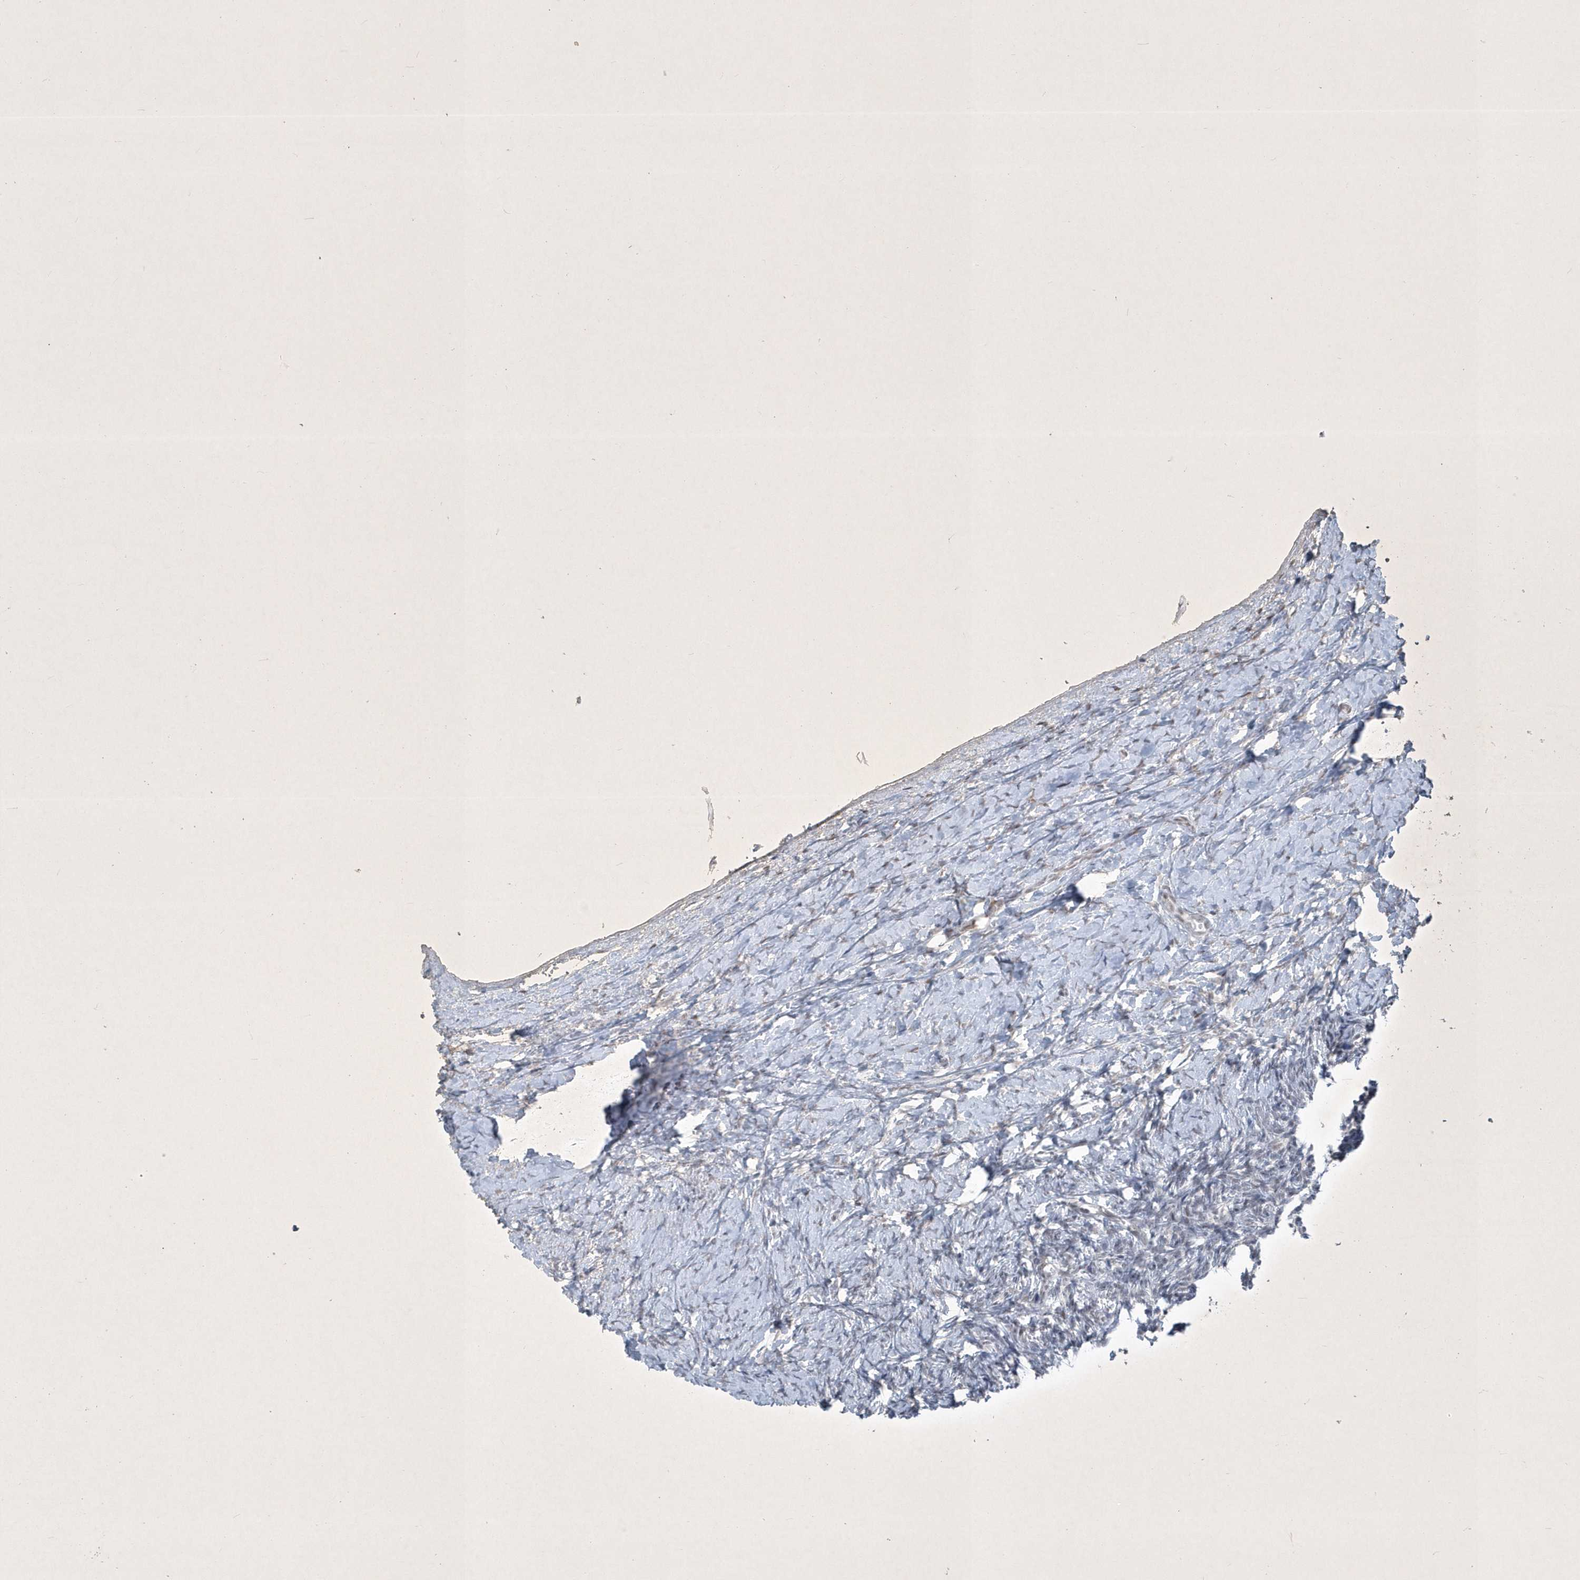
{"staining": {"intensity": "weak", "quantity": ">75%", "location": "cytoplasmic/membranous,nuclear"}, "tissue": "ovary", "cell_type": "Follicle cells", "image_type": "normal", "snomed": [{"axis": "morphology", "description": "Normal tissue, NOS"}, {"axis": "morphology", "description": "Developmental malformation"}, {"axis": "topography", "description": "Ovary"}], "caption": "This is a photomicrograph of IHC staining of benign ovary, which shows weak positivity in the cytoplasmic/membranous,nuclear of follicle cells.", "gene": "ZBTB9", "patient": {"sex": "female", "age": 39}}